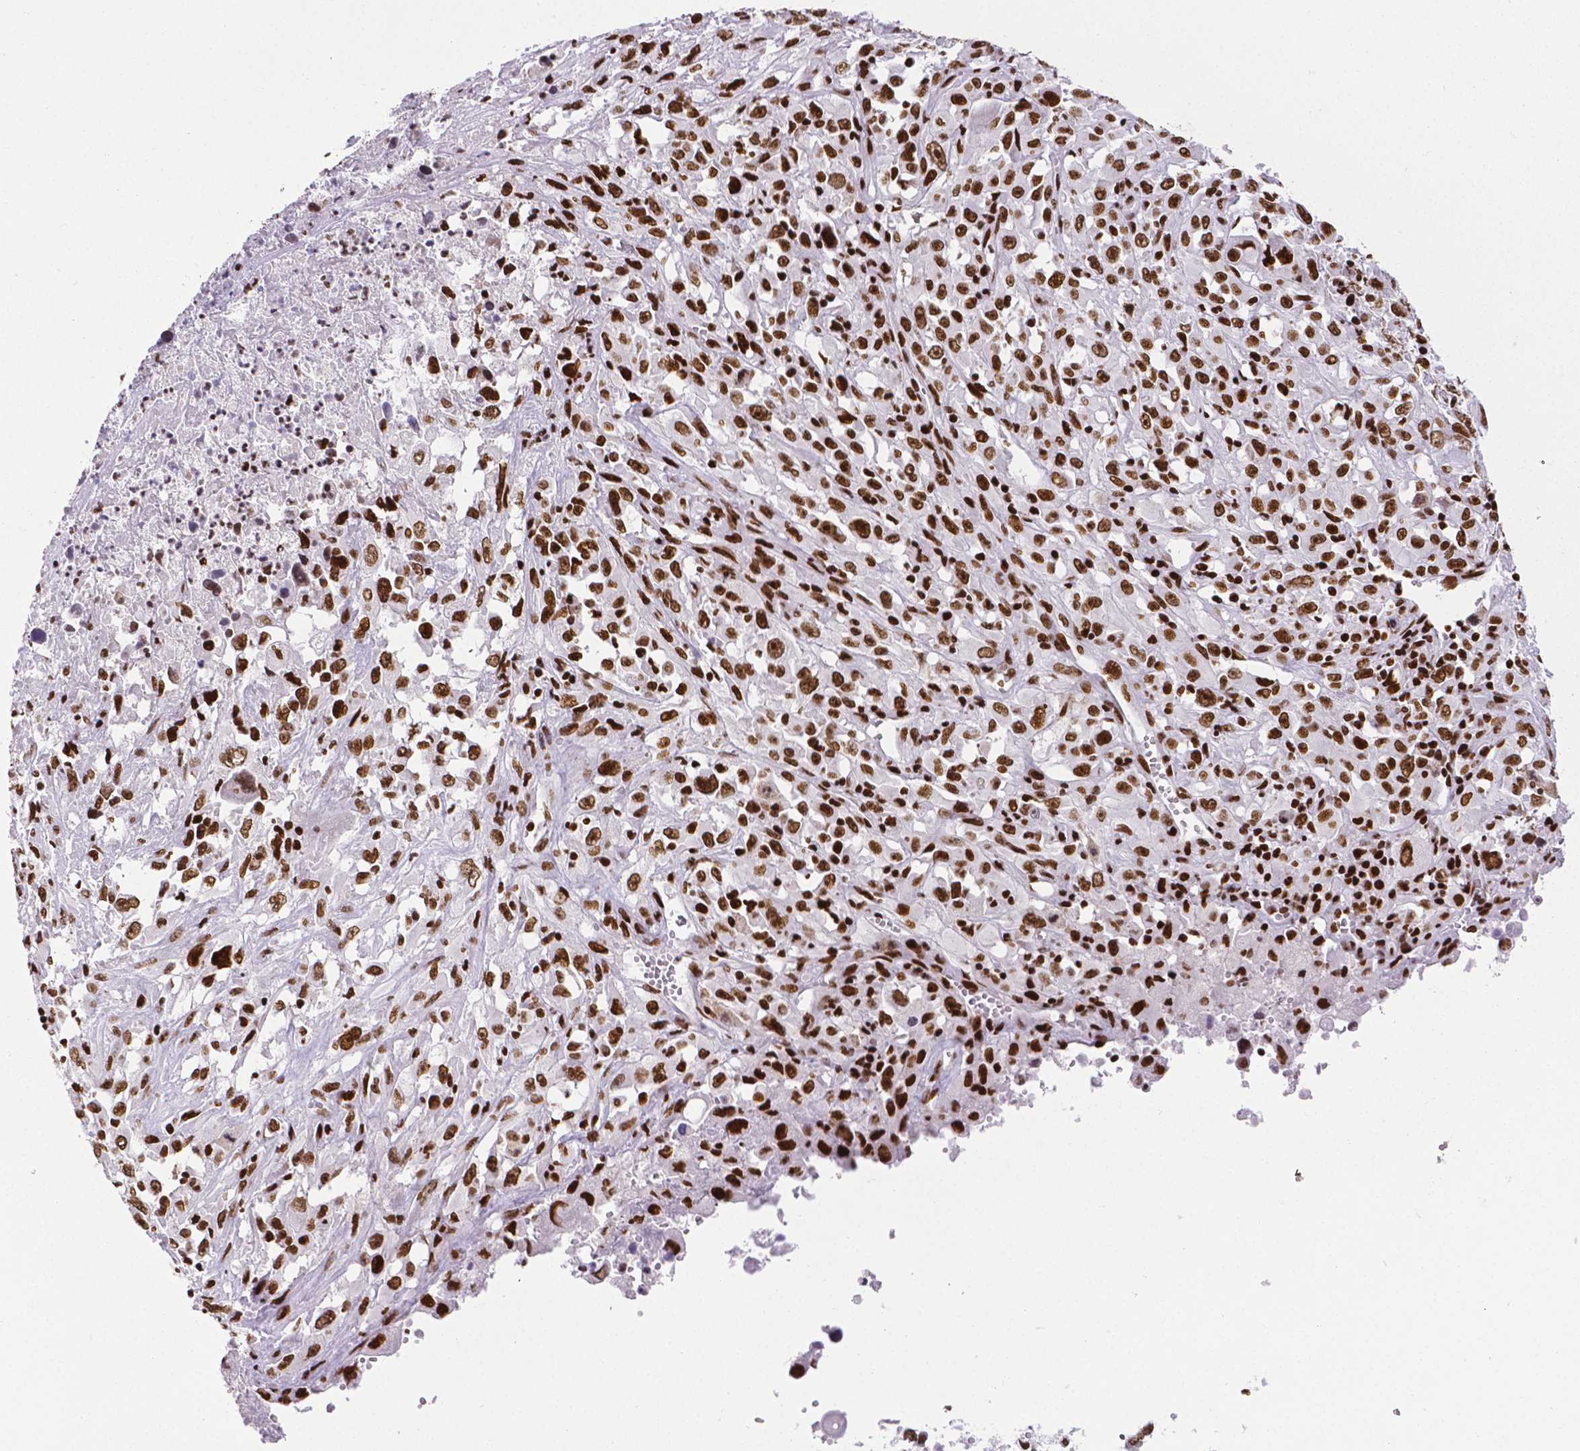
{"staining": {"intensity": "strong", "quantity": ">75%", "location": "nuclear"}, "tissue": "melanoma", "cell_type": "Tumor cells", "image_type": "cancer", "snomed": [{"axis": "morphology", "description": "Malignant melanoma, Metastatic site"}, {"axis": "topography", "description": "Soft tissue"}], "caption": "Protein expression analysis of human malignant melanoma (metastatic site) reveals strong nuclear expression in about >75% of tumor cells. The staining is performed using DAB brown chromogen to label protein expression. The nuclei are counter-stained blue using hematoxylin.", "gene": "CTCF", "patient": {"sex": "male", "age": 50}}